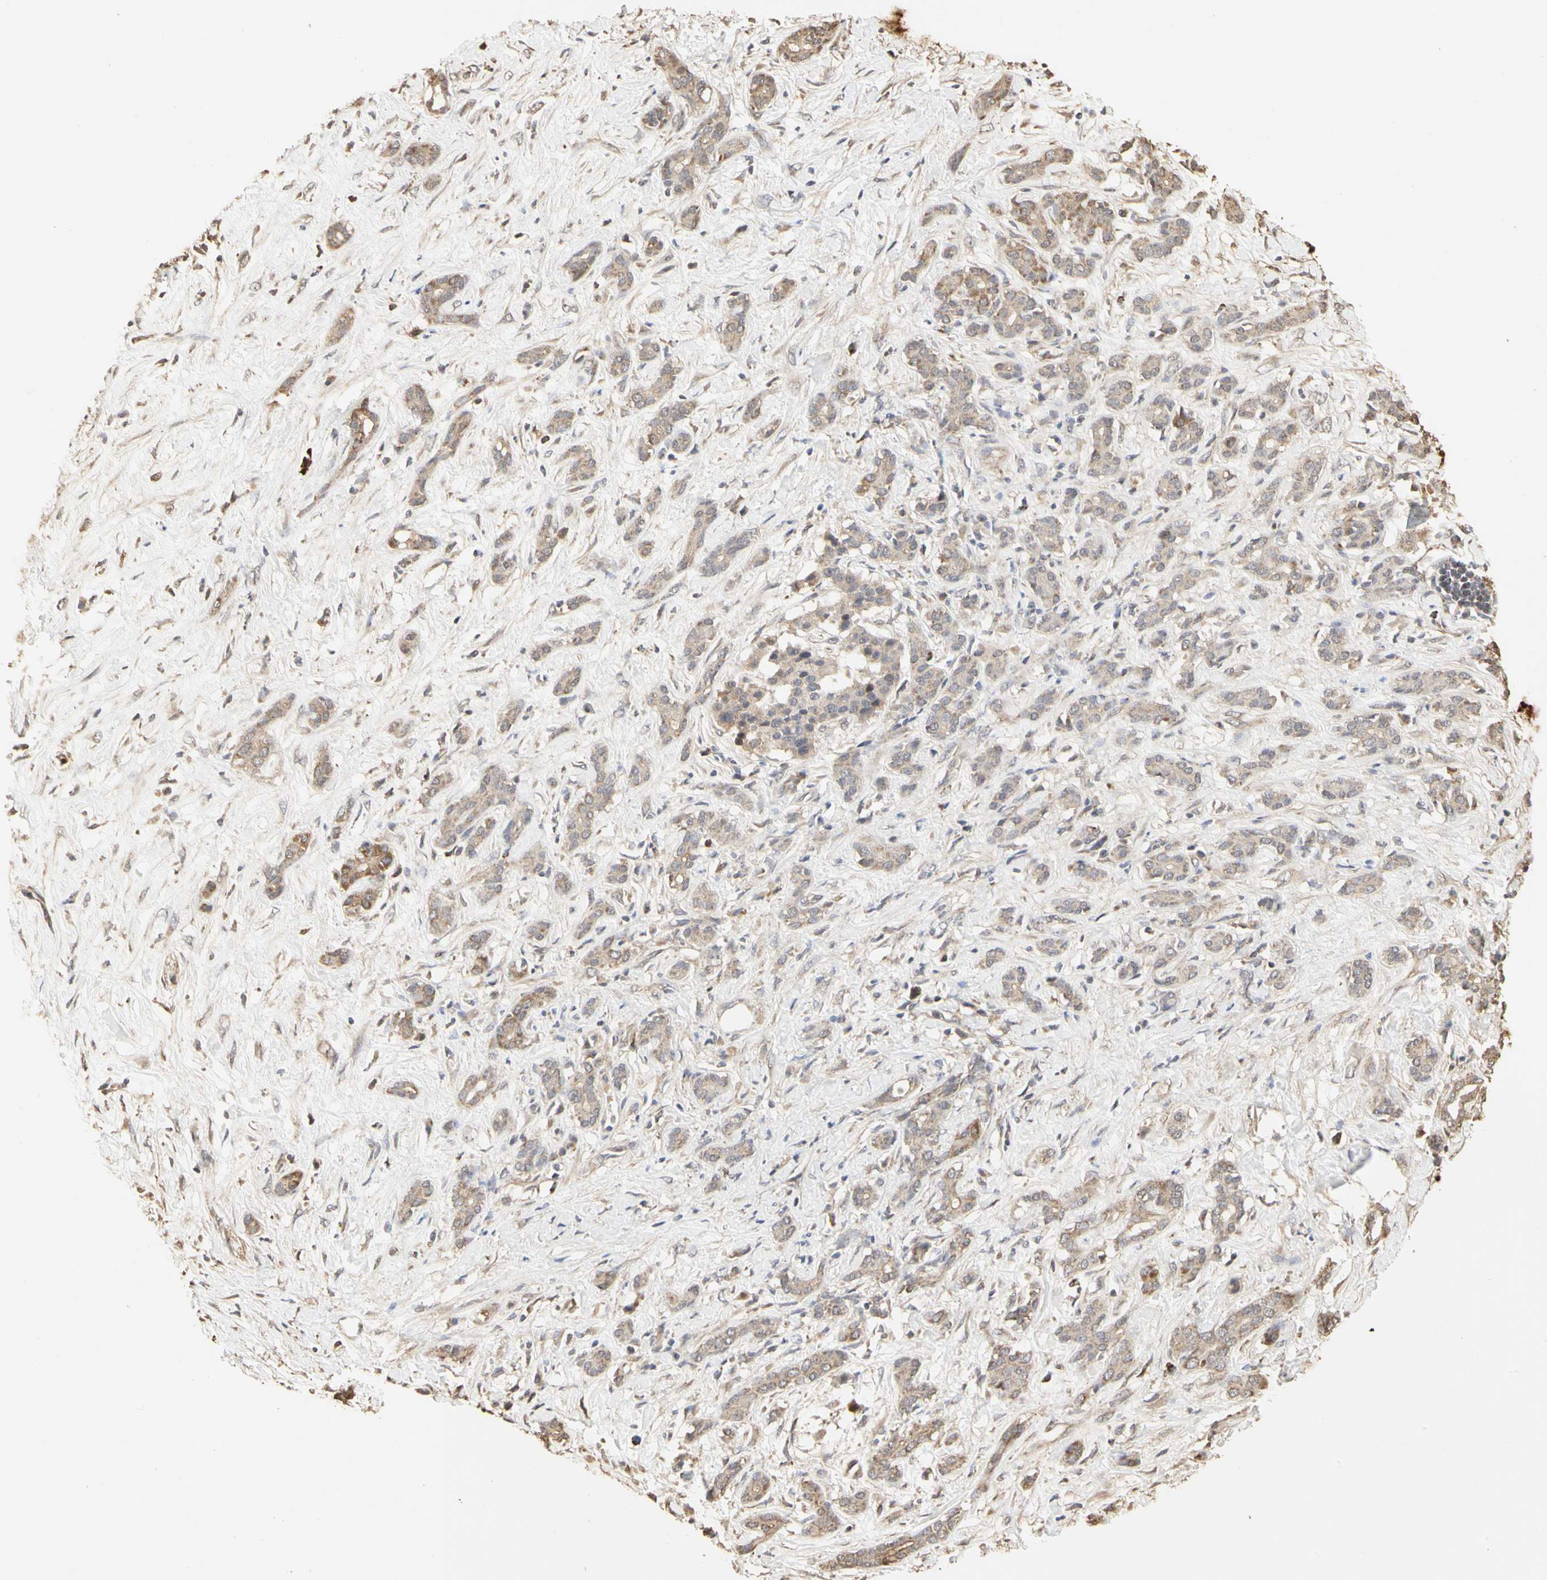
{"staining": {"intensity": "weak", "quantity": ">75%", "location": "cytoplasmic/membranous"}, "tissue": "pancreatic cancer", "cell_type": "Tumor cells", "image_type": "cancer", "snomed": [{"axis": "morphology", "description": "Adenocarcinoma, NOS"}, {"axis": "topography", "description": "Pancreas"}], "caption": "Human pancreatic adenocarcinoma stained for a protein (brown) demonstrates weak cytoplasmic/membranous positive expression in approximately >75% of tumor cells.", "gene": "TAOK1", "patient": {"sex": "male", "age": 41}}